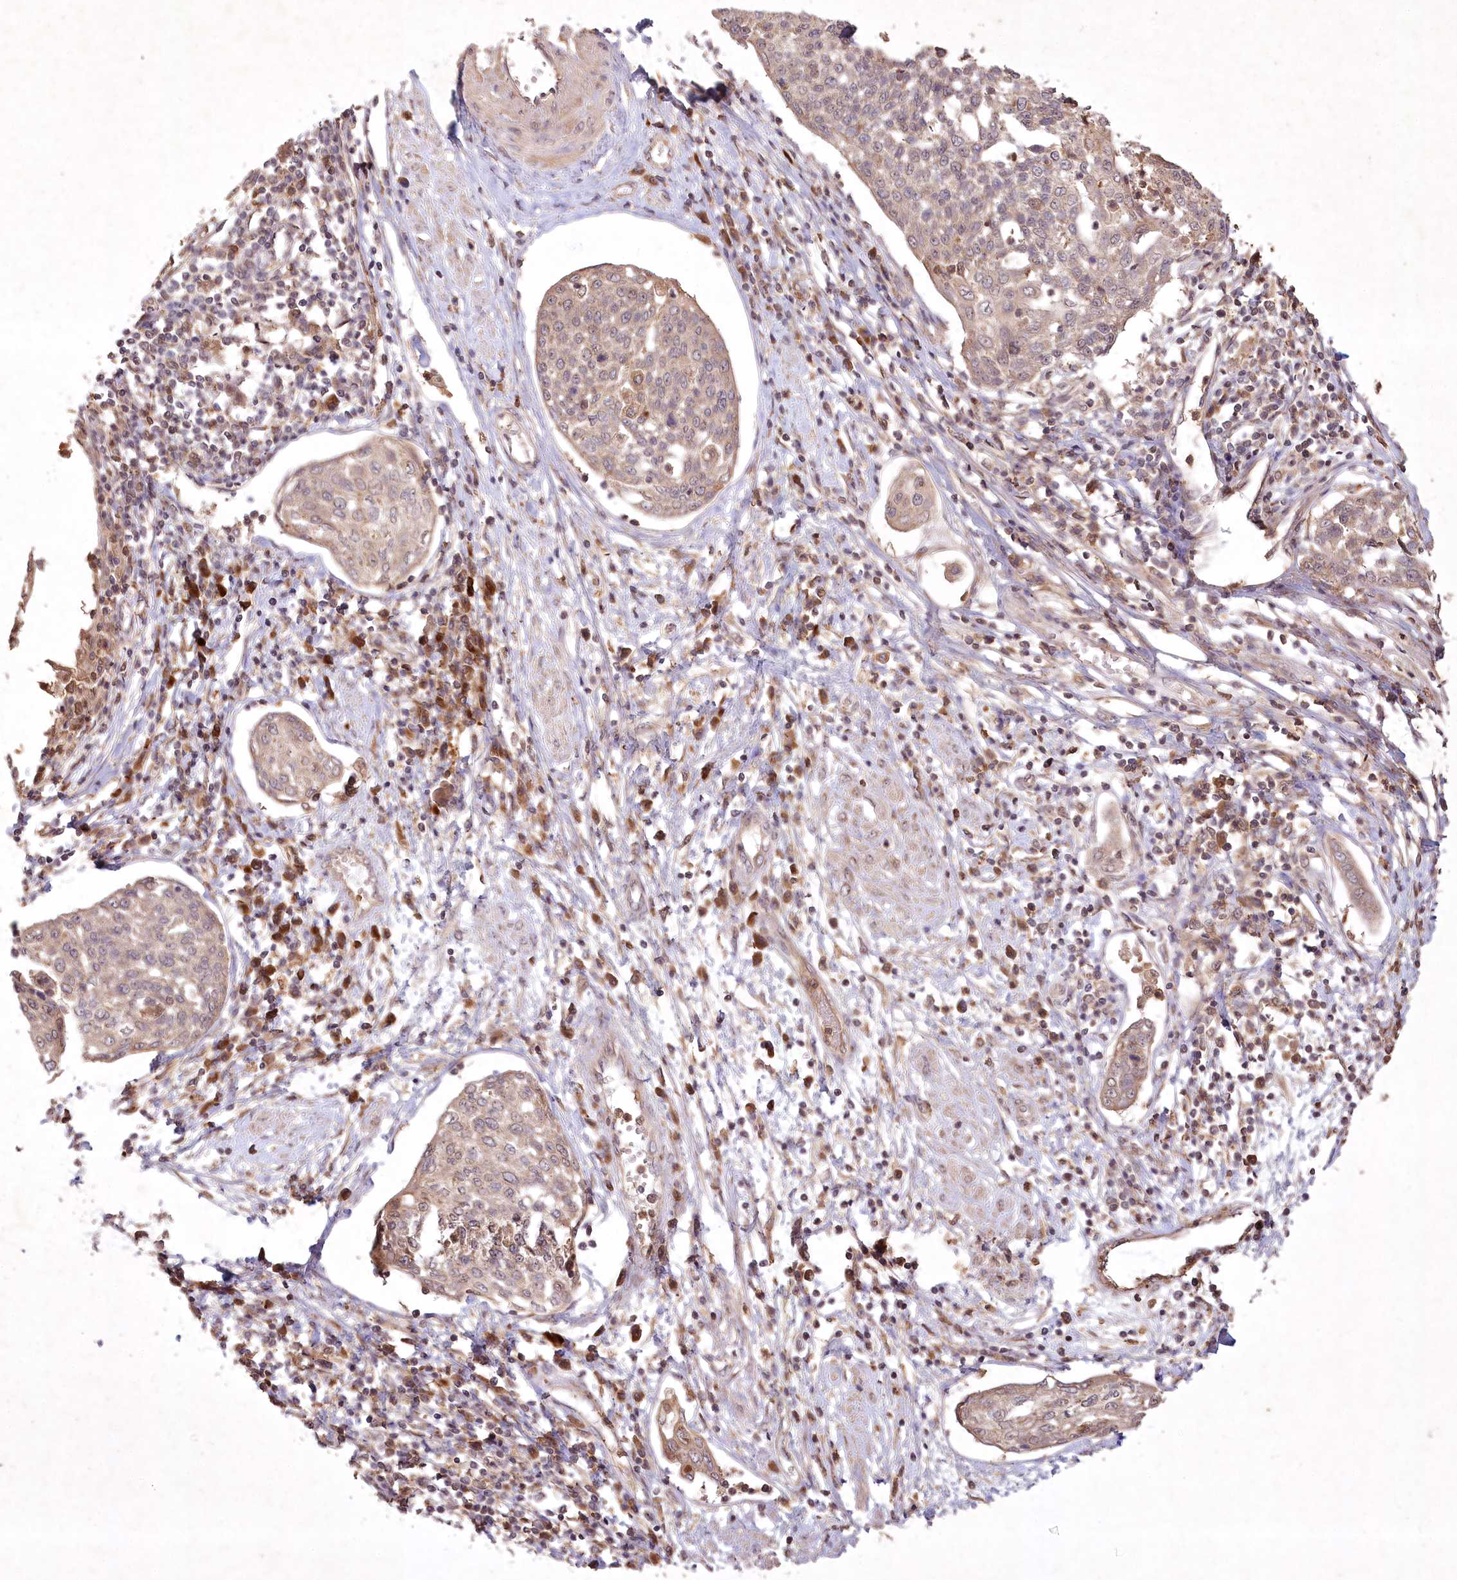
{"staining": {"intensity": "weak", "quantity": ">75%", "location": "cytoplasmic/membranous"}, "tissue": "cervical cancer", "cell_type": "Tumor cells", "image_type": "cancer", "snomed": [{"axis": "morphology", "description": "Squamous cell carcinoma, NOS"}, {"axis": "topography", "description": "Cervix"}], "caption": "Cervical cancer (squamous cell carcinoma) stained with a brown dye reveals weak cytoplasmic/membranous positive positivity in approximately >75% of tumor cells.", "gene": "IRAK1BP1", "patient": {"sex": "female", "age": 34}}